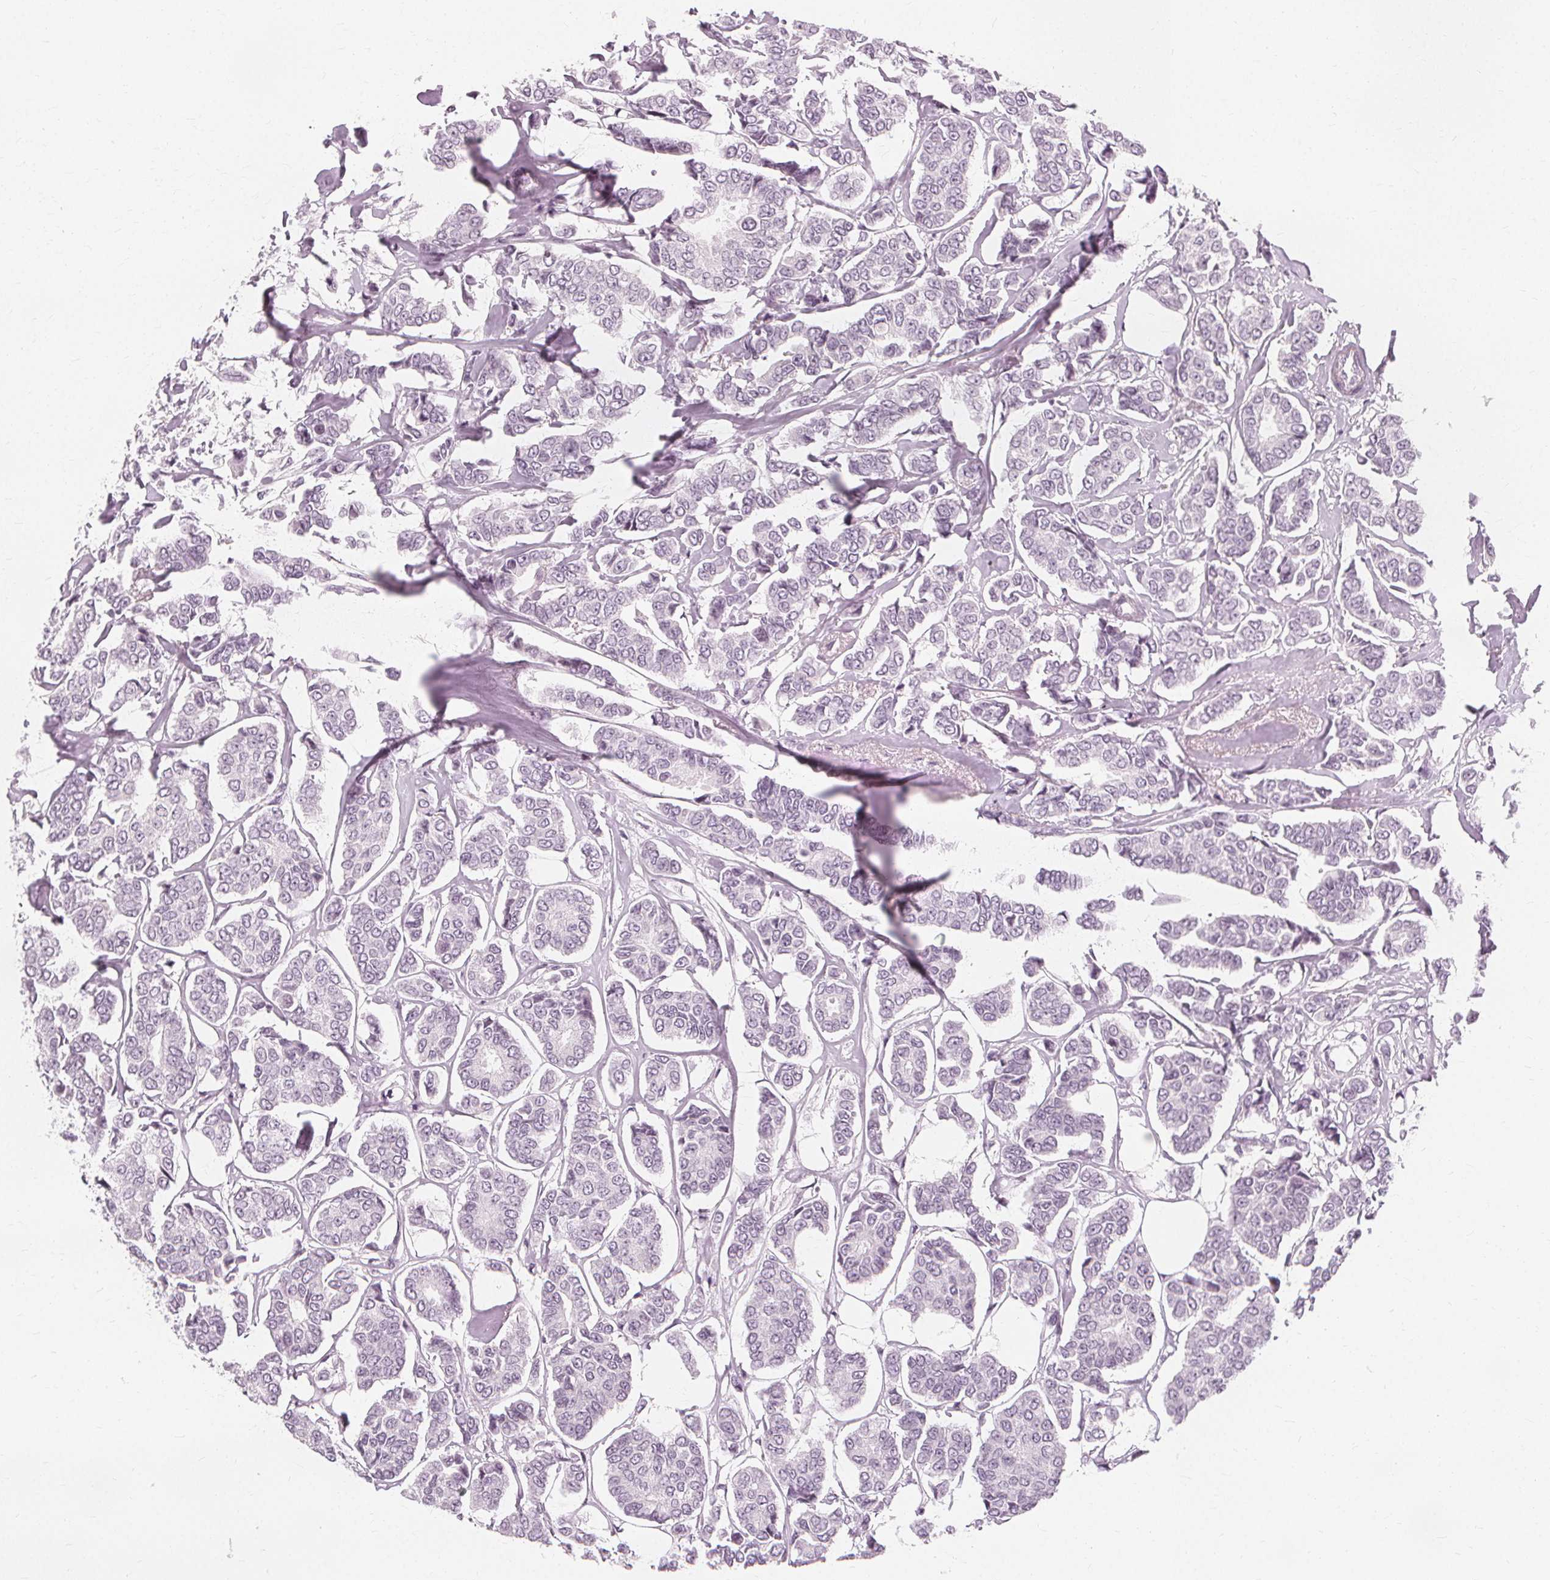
{"staining": {"intensity": "negative", "quantity": "none", "location": "none"}, "tissue": "breast cancer", "cell_type": "Tumor cells", "image_type": "cancer", "snomed": [{"axis": "morphology", "description": "Duct carcinoma"}, {"axis": "topography", "description": "Breast"}], "caption": "The micrograph displays no staining of tumor cells in invasive ductal carcinoma (breast). (Brightfield microscopy of DAB (3,3'-diaminobenzidine) IHC at high magnification).", "gene": "NXPE1", "patient": {"sex": "female", "age": 94}}